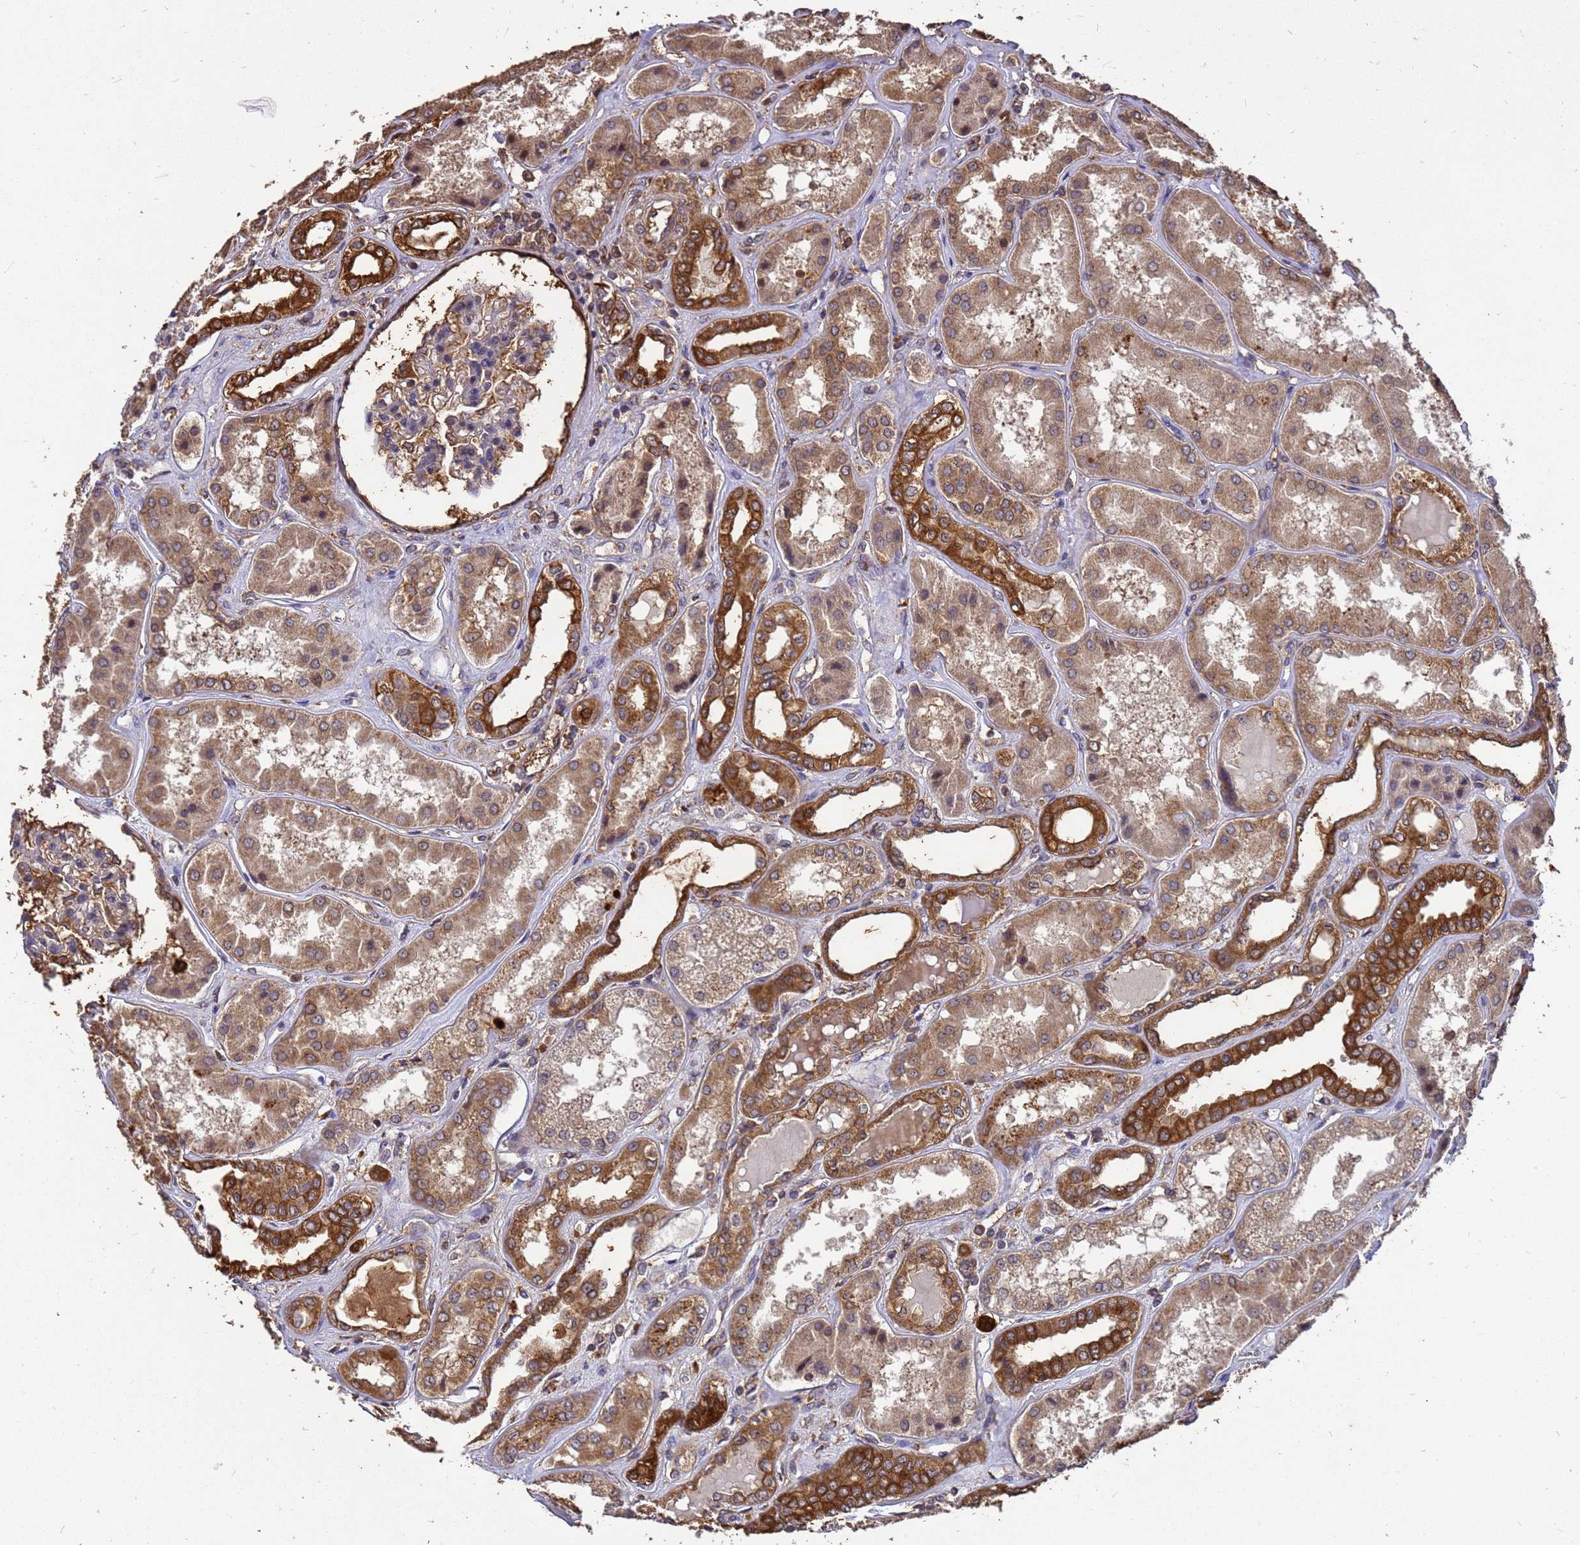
{"staining": {"intensity": "moderate", "quantity": "25%-75%", "location": "cytoplasmic/membranous"}, "tissue": "kidney", "cell_type": "Cells in glomeruli", "image_type": "normal", "snomed": [{"axis": "morphology", "description": "Normal tissue, NOS"}, {"axis": "topography", "description": "Kidney"}], "caption": "High-power microscopy captured an immunohistochemistry (IHC) histopathology image of benign kidney, revealing moderate cytoplasmic/membranous positivity in about 25%-75% of cells in glomeruli. (DAB IHC, brown staining for protein, blue staining for nuclei).", "gene": "ZNF618", "patient": {"sex": "female", "age": 56}}